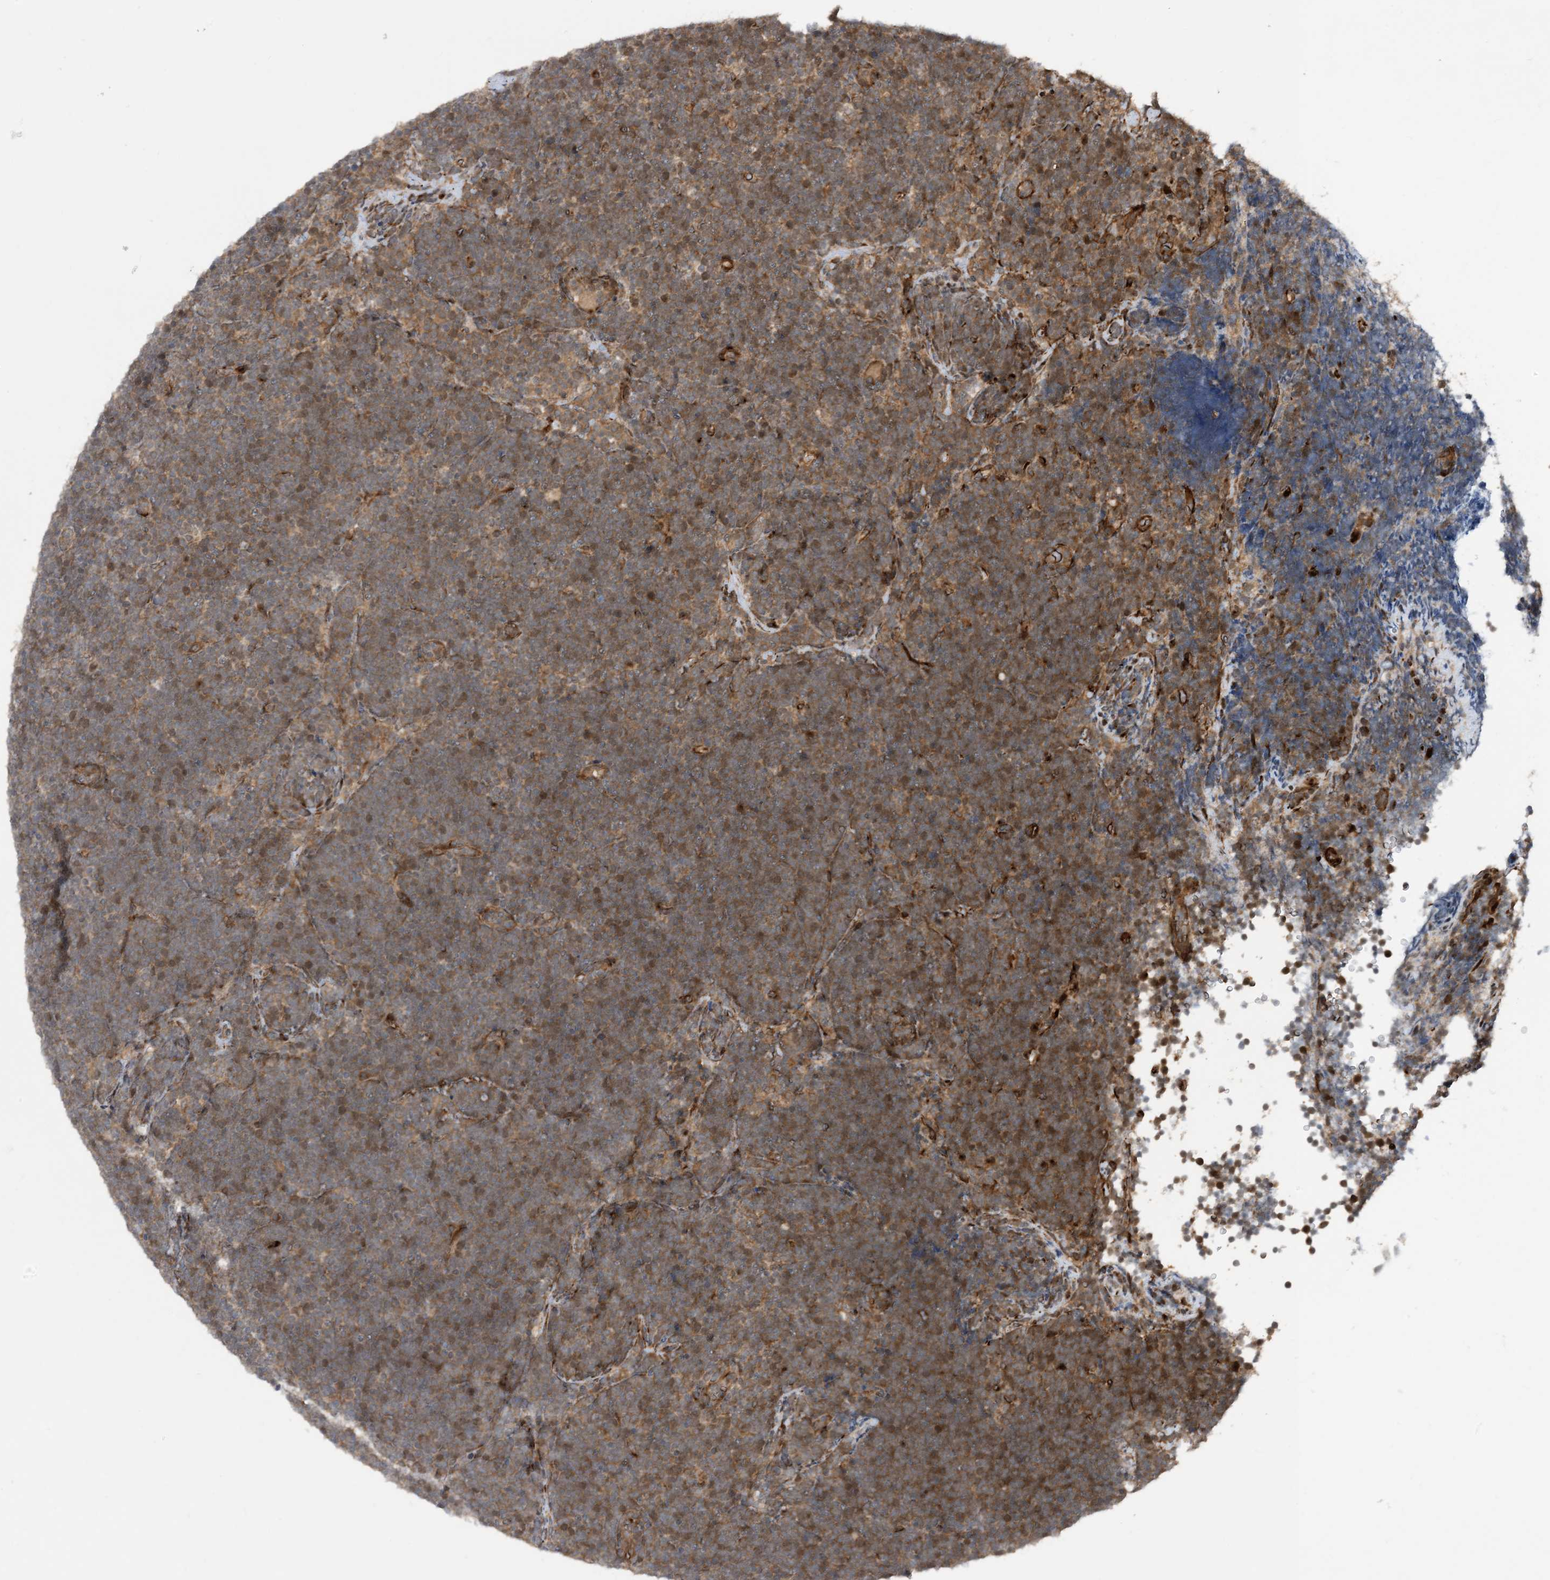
{"staining": {"intensity": "weak", "quantity": "25%-75%", "location": "cytoplasmic/membranous,nuclear"}, "tissue": "lymphoma", "cell_type": "Tumor cells", "image_type": "cancer", "snomed": [{"axis": "morphology", "description": "Malignant lymphoma, non-Hodgkin's type, High grade"}, {"axis": "topography", "description": "Lymph node"}], "caption": "Lymphoma tissue demonstrates weak cytoplasmic/membranous and nuclear positivity in about 25%-75% of tumor cells, visualized by immunohistochemistry.", "gene": "HEMK1", "patient": {"sex": "male", "age": 13}}